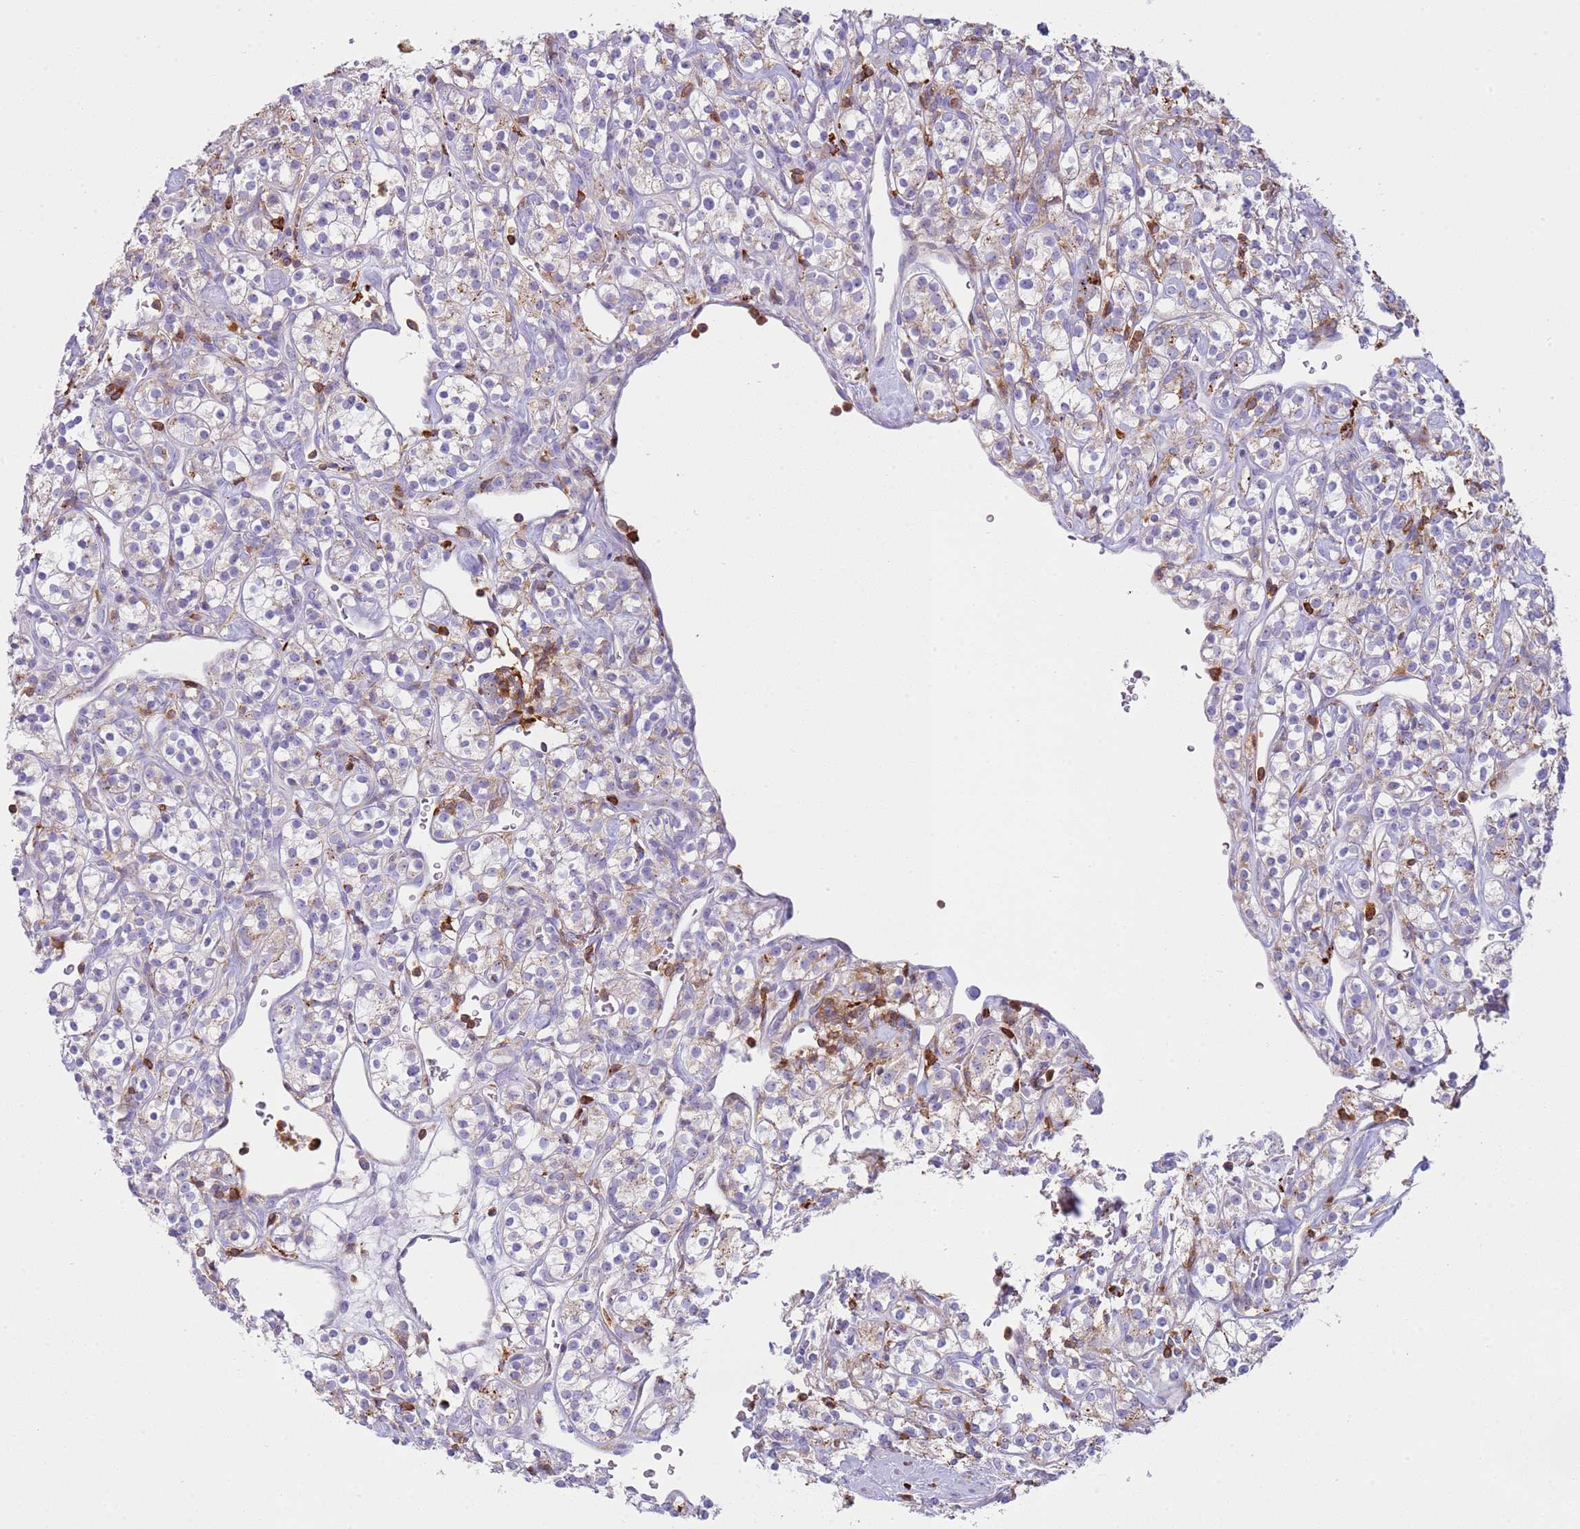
{"staining": {"intensity": "negative", "quantity": "none", "location": "none"}, "tissue": "renal cancer", "cell_type": "Tumor cells", "image_type": "cancer", "snomed": [{"axis": "morphology", "description": "Adenocarcinoma, NOS"}, {"axis": "topography", "description": "Kidney"}], "caption": "A high-resolution micrograph shows immunohistochemistry staining of renal cancer (adenocarcinoma), which reveals no significant staining in tumor cells.", "gene": "TTPAL", "patient": {"sex": "male", "age": 77}}